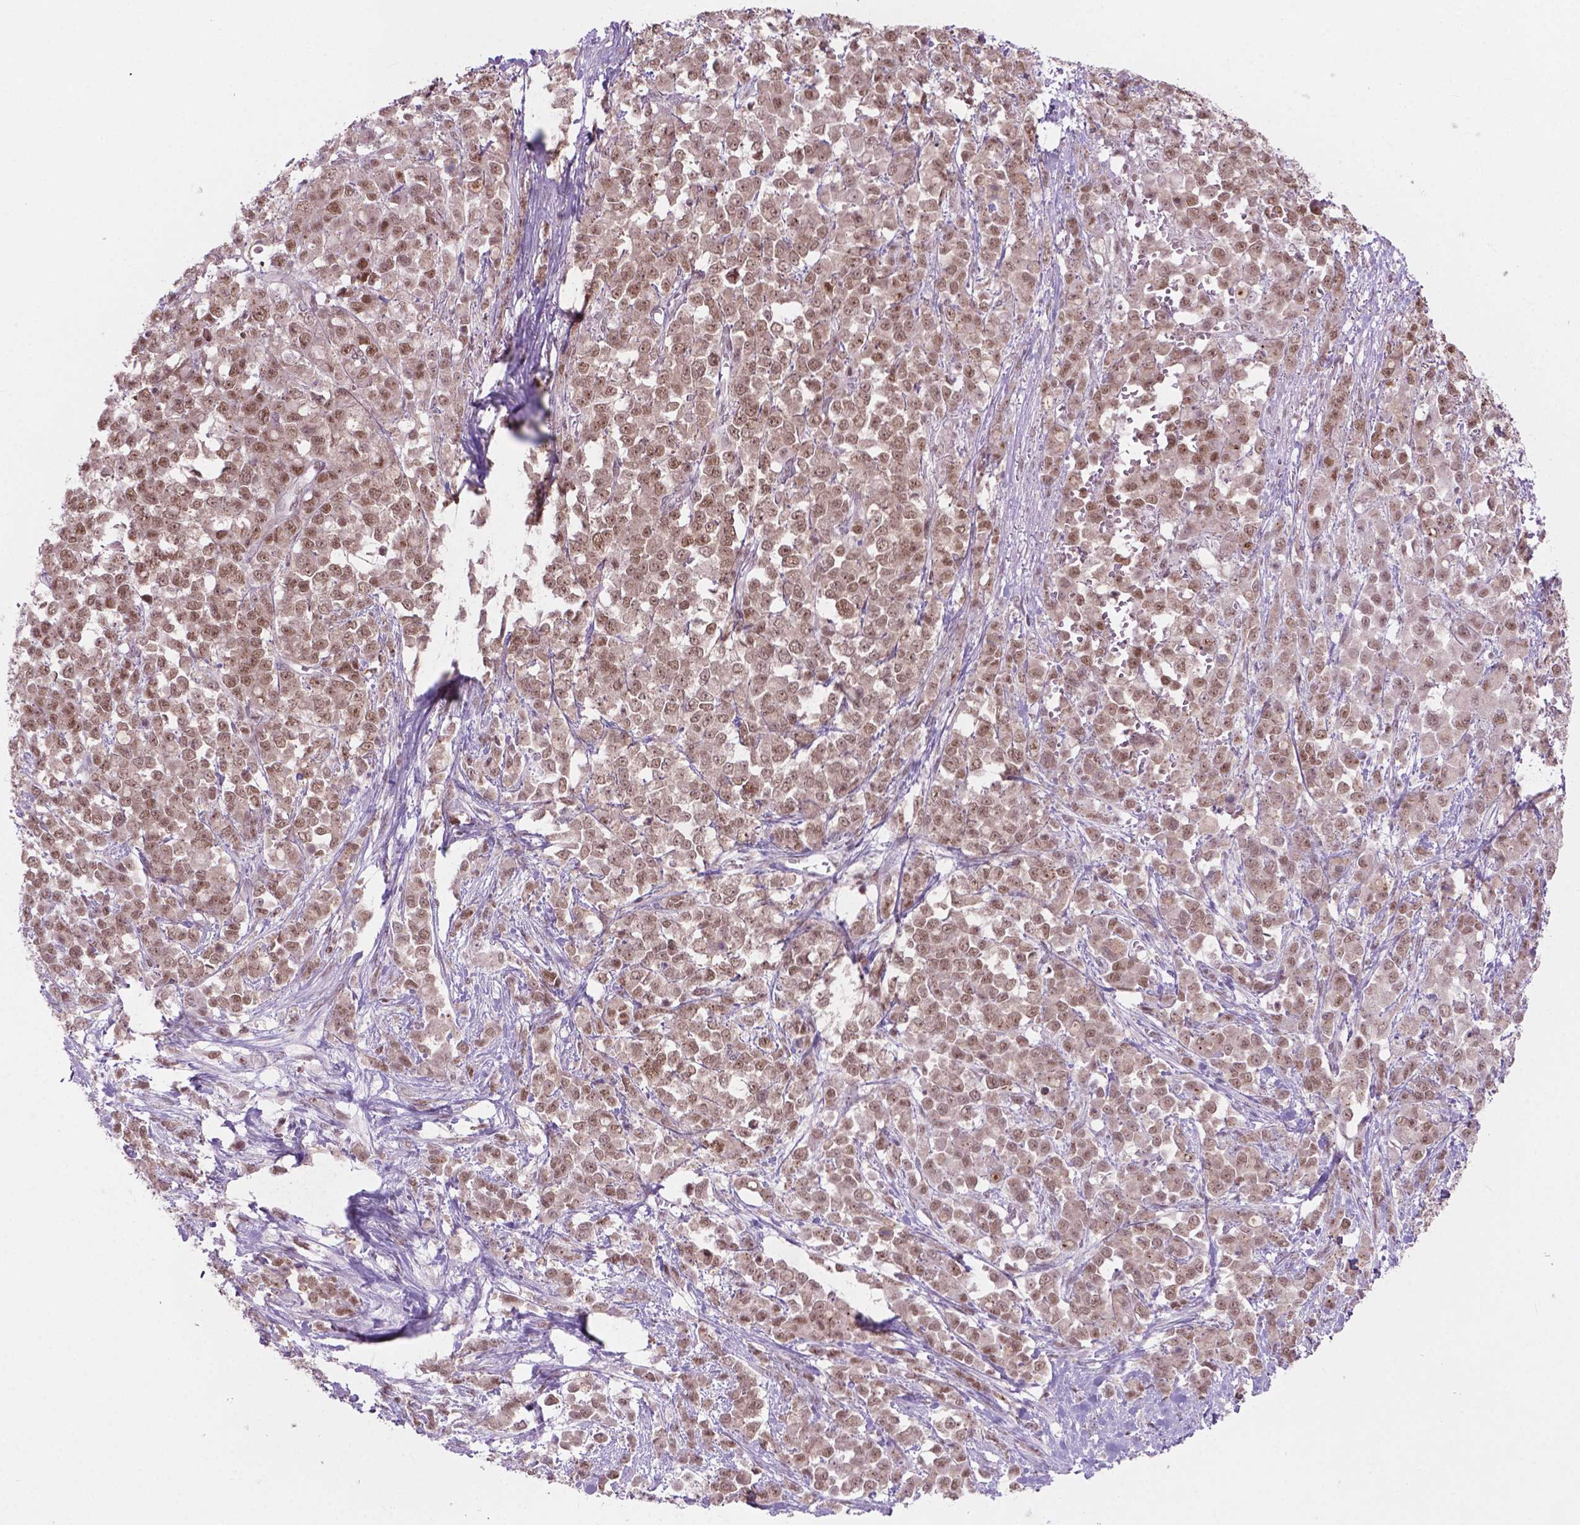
{"staining": {"intensity": "moderate", "quantity": ">75%", "location": "nuclear"}, "tissue": "stomach cancer", "cell_type": "Tumor cells", "image_type": "cancer", "snomed": [{"axis": "morphology", "description": "Adenocarcinoma, NOS"}, {"axis": "topography", "description": "Stomach"}], "caption": "Tumor cells reveal medium levels of moderate nuclear expression in about >75% of cells in human adenocarcinoma (stomach).", "gene": "PHAX", "patient": {"sex": "female", "age": 76}}